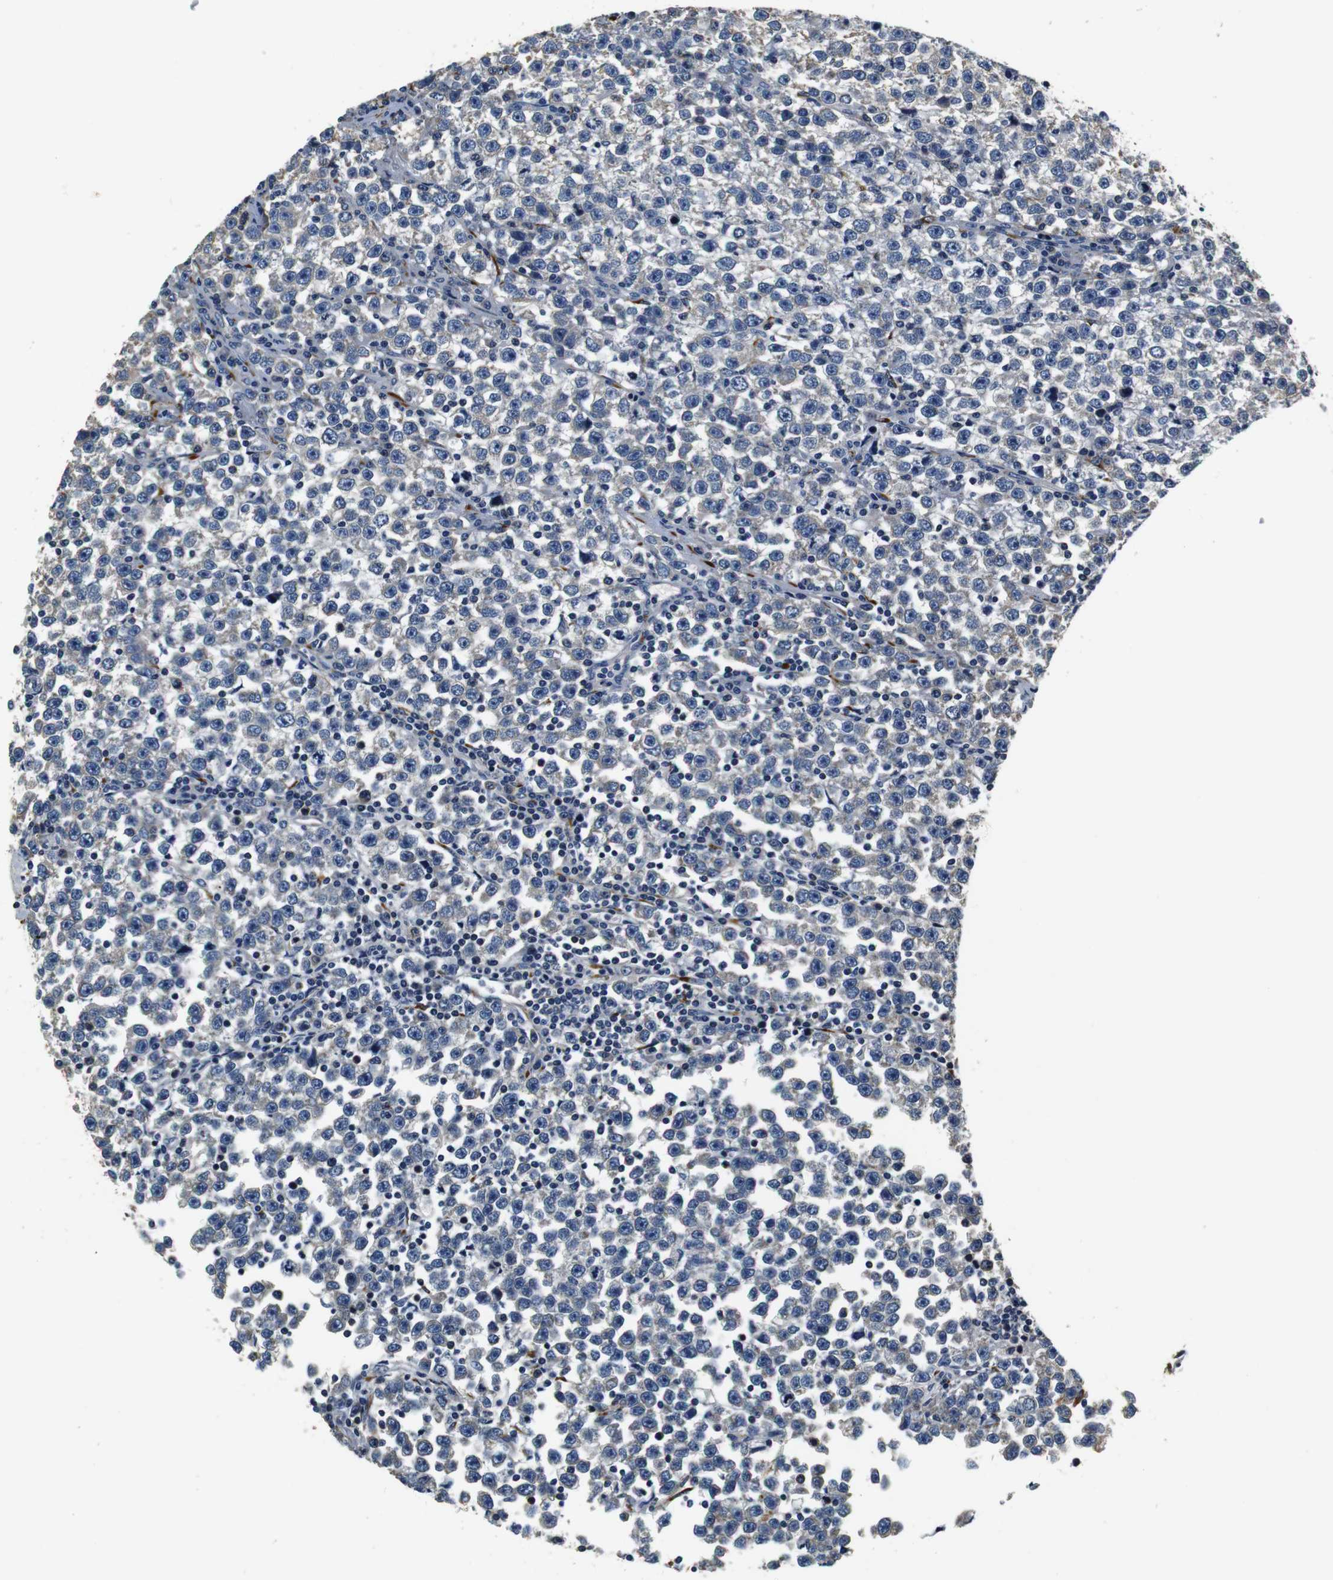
{"staining": {"intensity": "negative", "quantity": "none", "location": "none"}, "tissue": "testis cancer", "cell_type": "Tumor cells", "image_type": "cancer", "snomed": [{"axis": "morphology", "description": "Seminoma, NOS"}, {"axis": "topography", "description": "Testis"}], "caption": "The image reveals no significant staining in tumor cells of seminoma (testis). (DAB (3,3'-diaminobenzidine) immunohistochemistry visualized using brightfield microscopy, high magnification).", "gene": "COL1A1", "patient": {"sex": "male", "age": 43}}